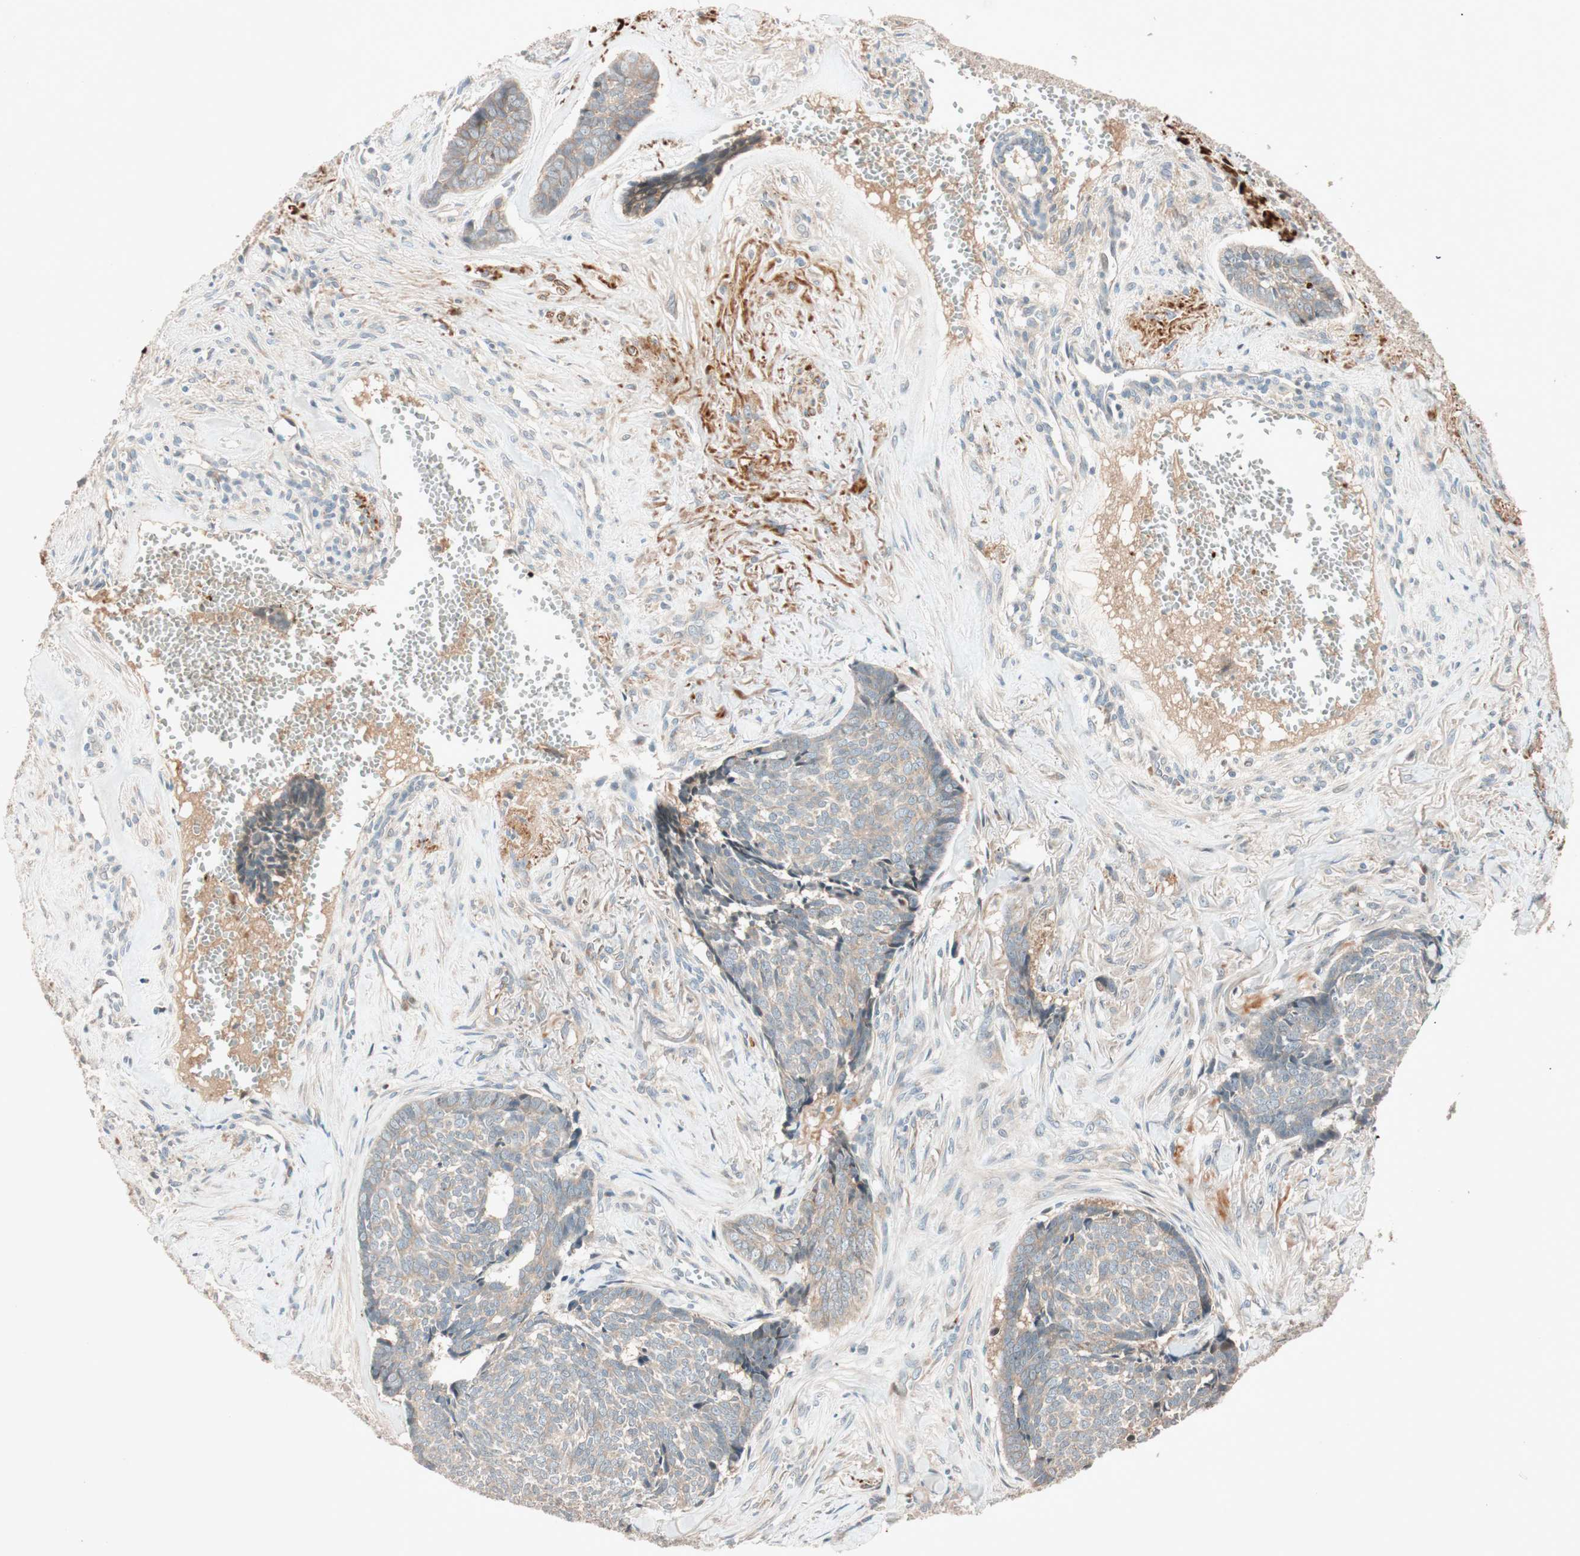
{"staining": {"intensity": "weak", "quantity": "25%-75%", "location": "cytoplasmic/membranous"}, "tissue": "skin cancer", "cell_type": "Tumor cells", "image_type": "cancer", "snomed": [{"axis": "morphology", "description": "Basal cell carcinoma"}, {"axis": "topography", "description": "Skin"}], "caption": "This micrograph shows IHC staining of skin cancer (basal cell carcinoma), with low weak cytoplasmic/membranous positivity in about 25%-75% of tumor cells.", "gene": "EPHA6", "patient": {"sex": "male", "age": 84}}